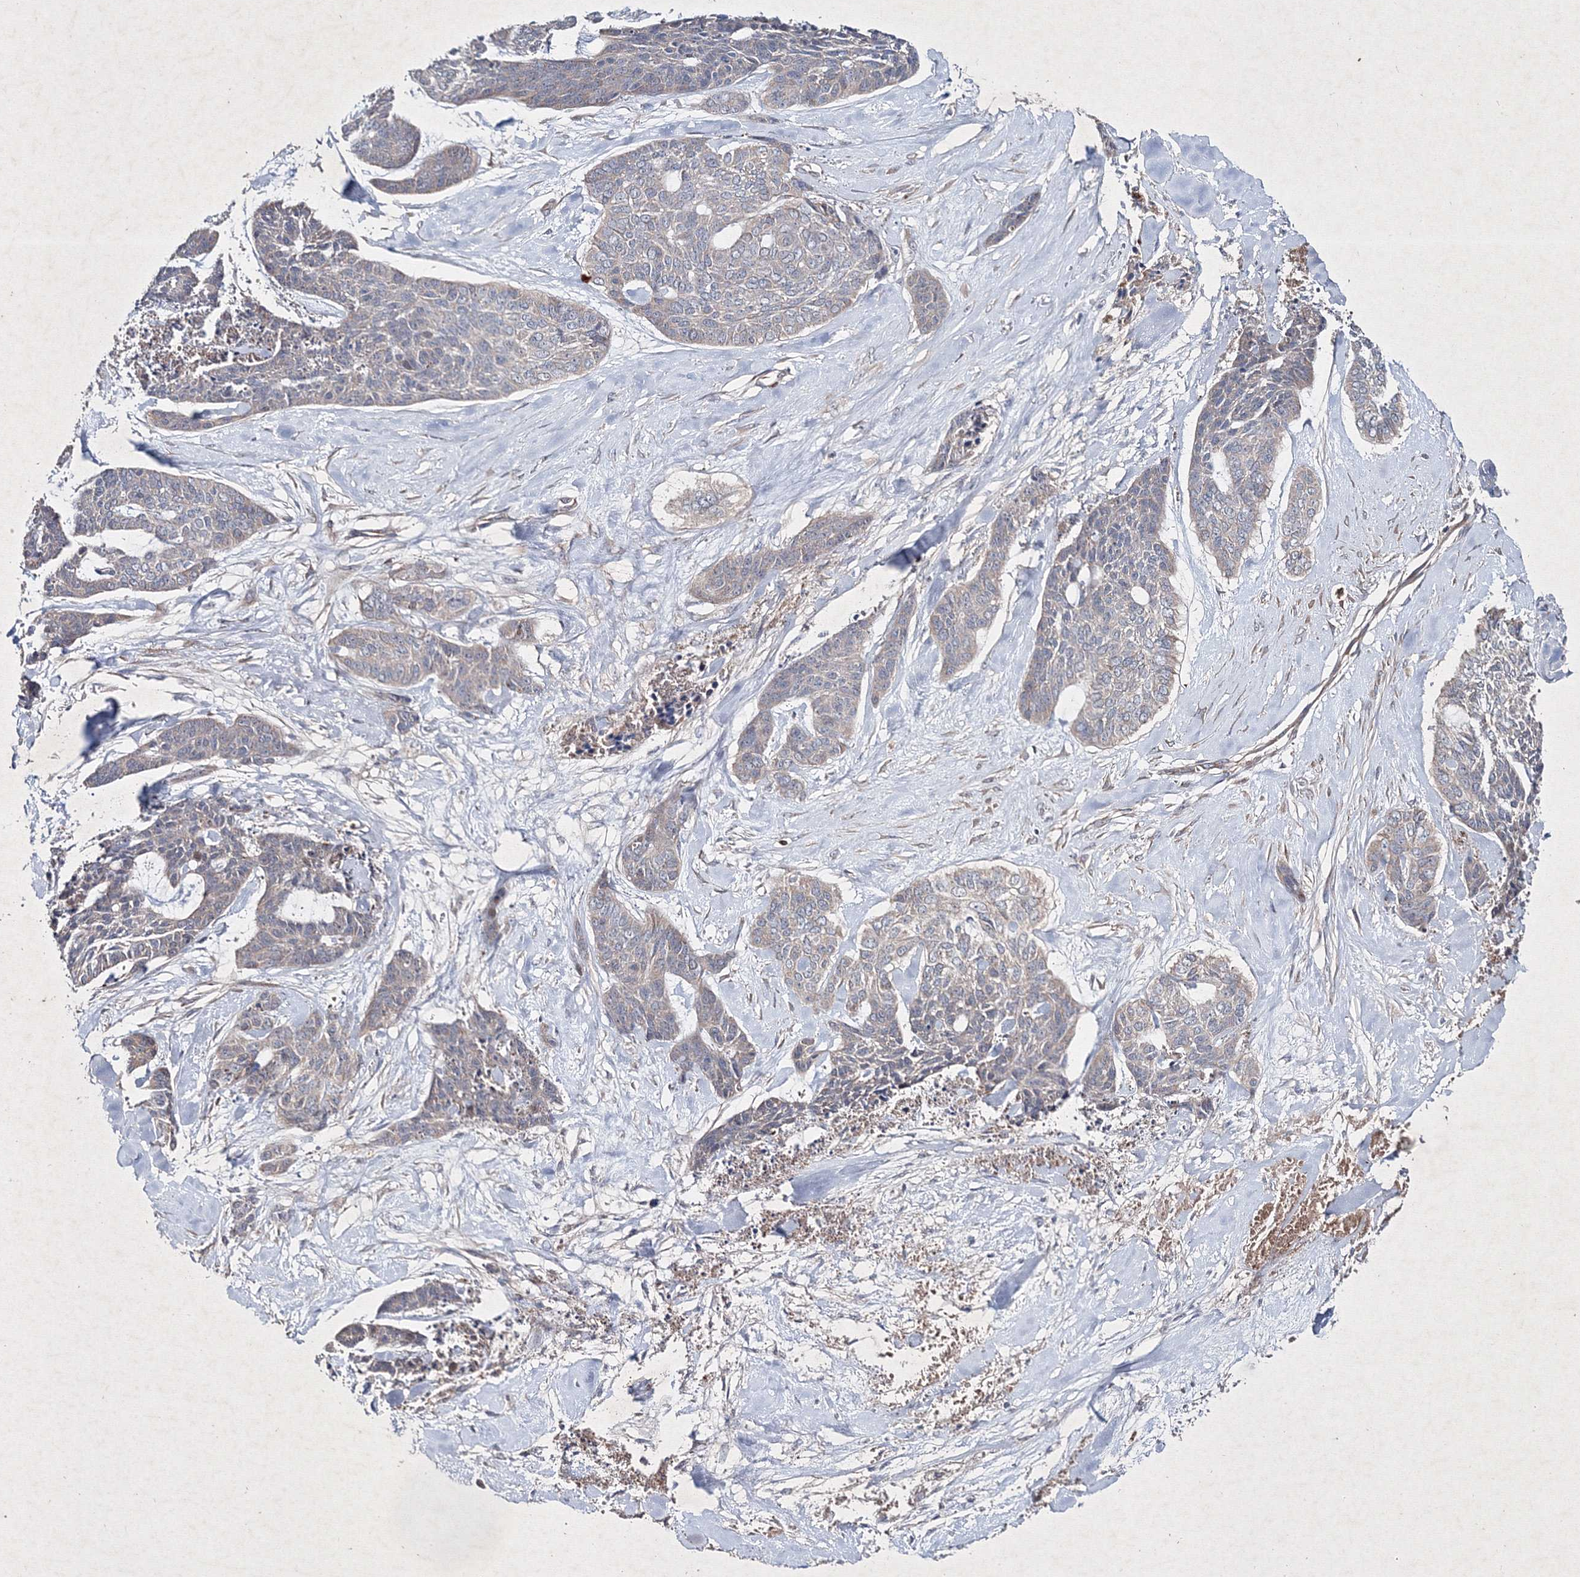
{"staining": {"intensity": "weak", "quantity": ">75%", "location": "cytoplasmic/membranous"}, "tissue": "skin cancer", "cell_type": "Tumor cells", "image_type": "cancer", "snomed": [{"axis": "morphology", "description": "Basal cell carcinoma"}, {"axis": "topography", "description": "Skin"}], "caption": "Tumor cells display low levels of weak cytoplasmic/membranous expression in about >75% of cells in human skin cancer. The staining was performed using DAB (3,3'-diaminobenzidine) to visualize the protein expression in brown, while the nuclei were stained in blue with hematoxylin (Magnification: 20x).", "gene": "GFM1", "patient": {"sex": "female", "age": 64}}